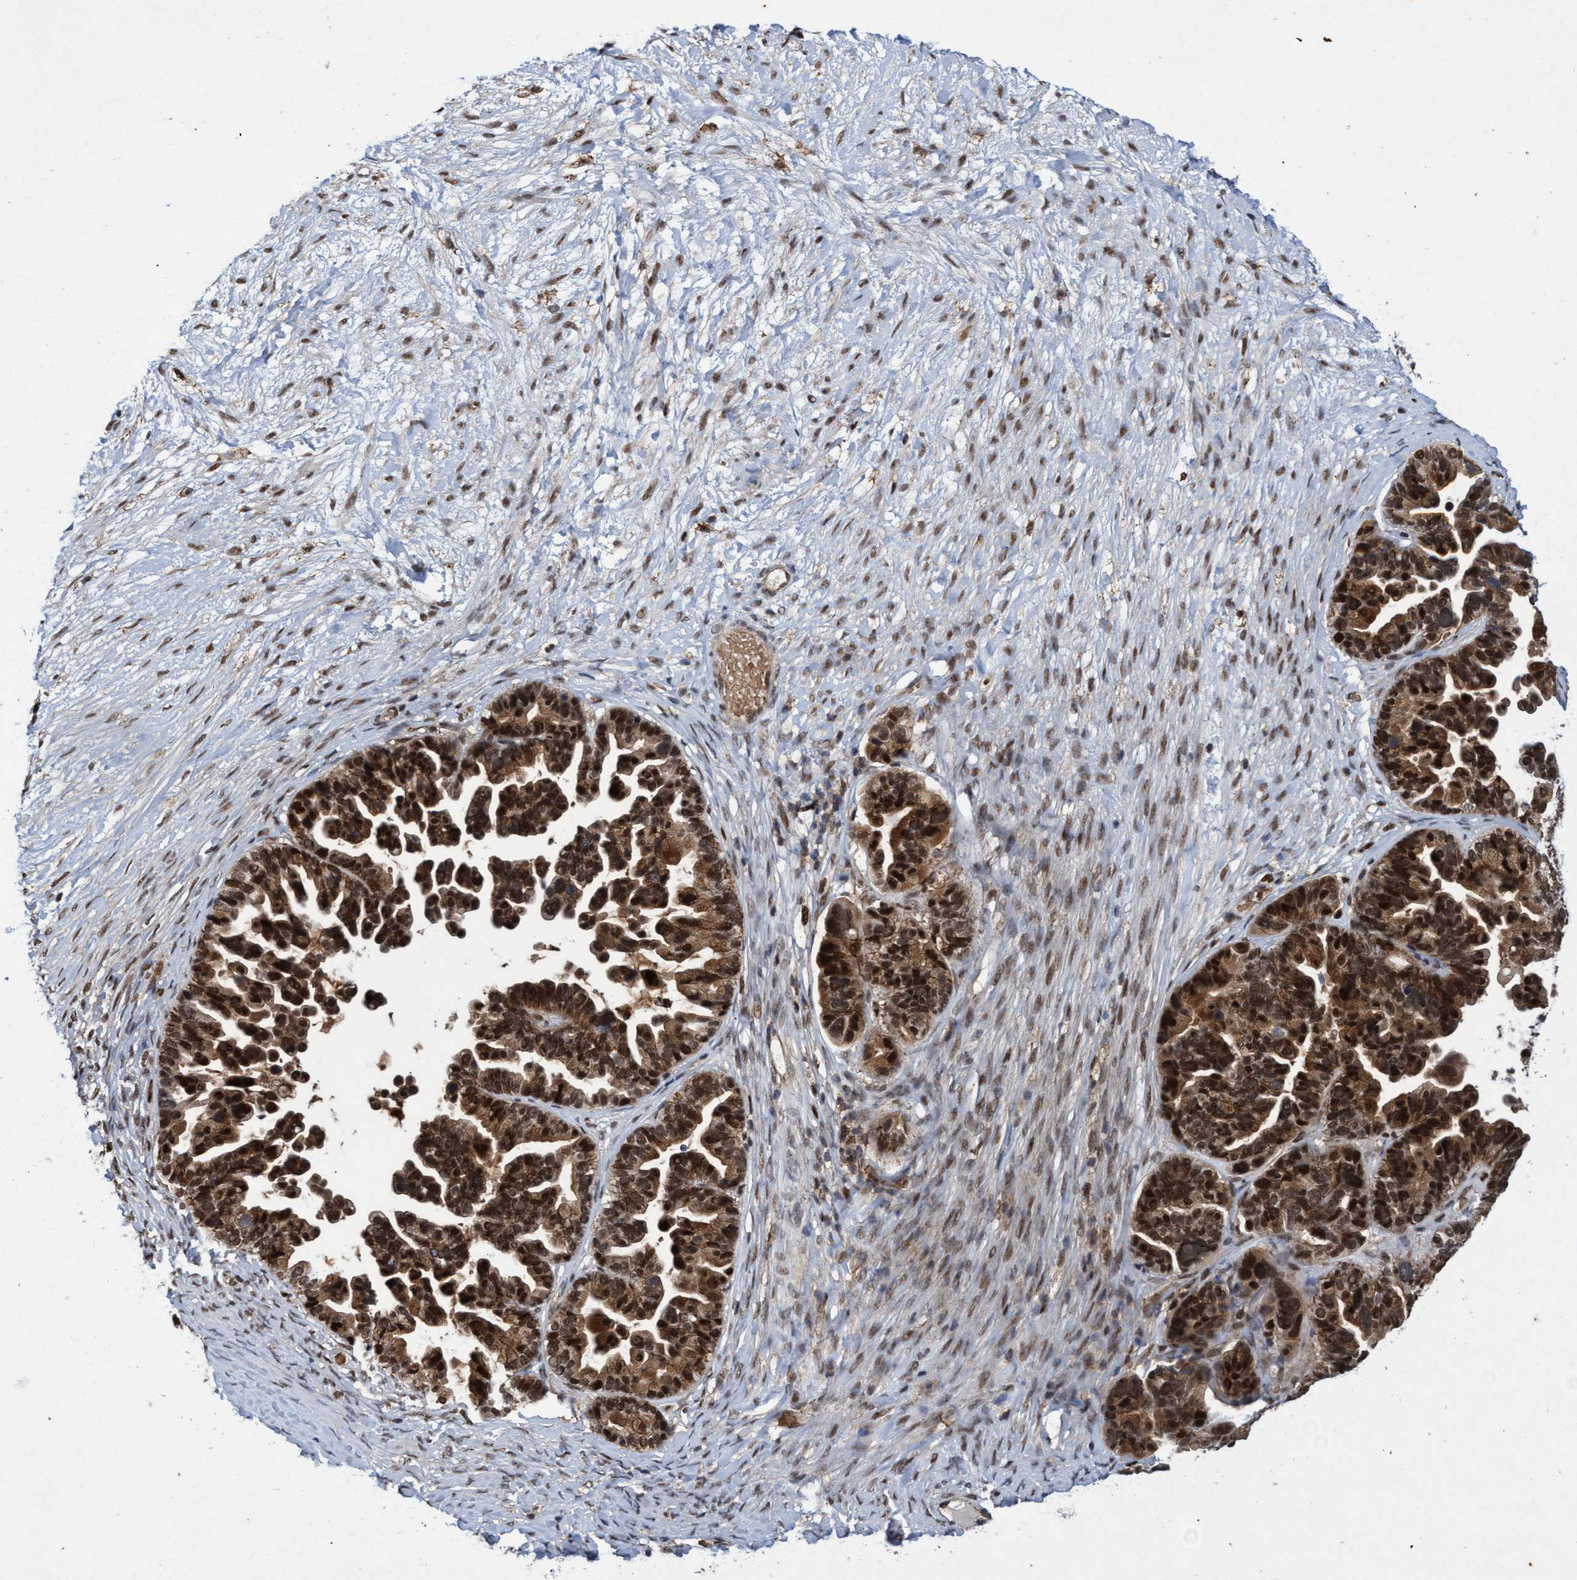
{"staining": {"intensity": "strong", "quantity": ">75%", "location": "cytoplasmic/membranous,nuclear"}, "tissue": "ovarian cancer", "cell_type": "Tumor cells", "image_type": "cancer", "snomed": [{"axis": "morphology", "description": "Cystadenocarcinoma, serous, NOS"}, {"axis": "topography", "description": "Ovary"}], "caption": "Tumor cells display high levels of strong cytoplasmic/membranous and nuclear expression in about >75% of cells in human ovarian cancer (serous cystadenocarcinoma). Nuclei are stained in blue.", "gene": "GTF2F1", "patient": {"sex": "female", "age": 56}}